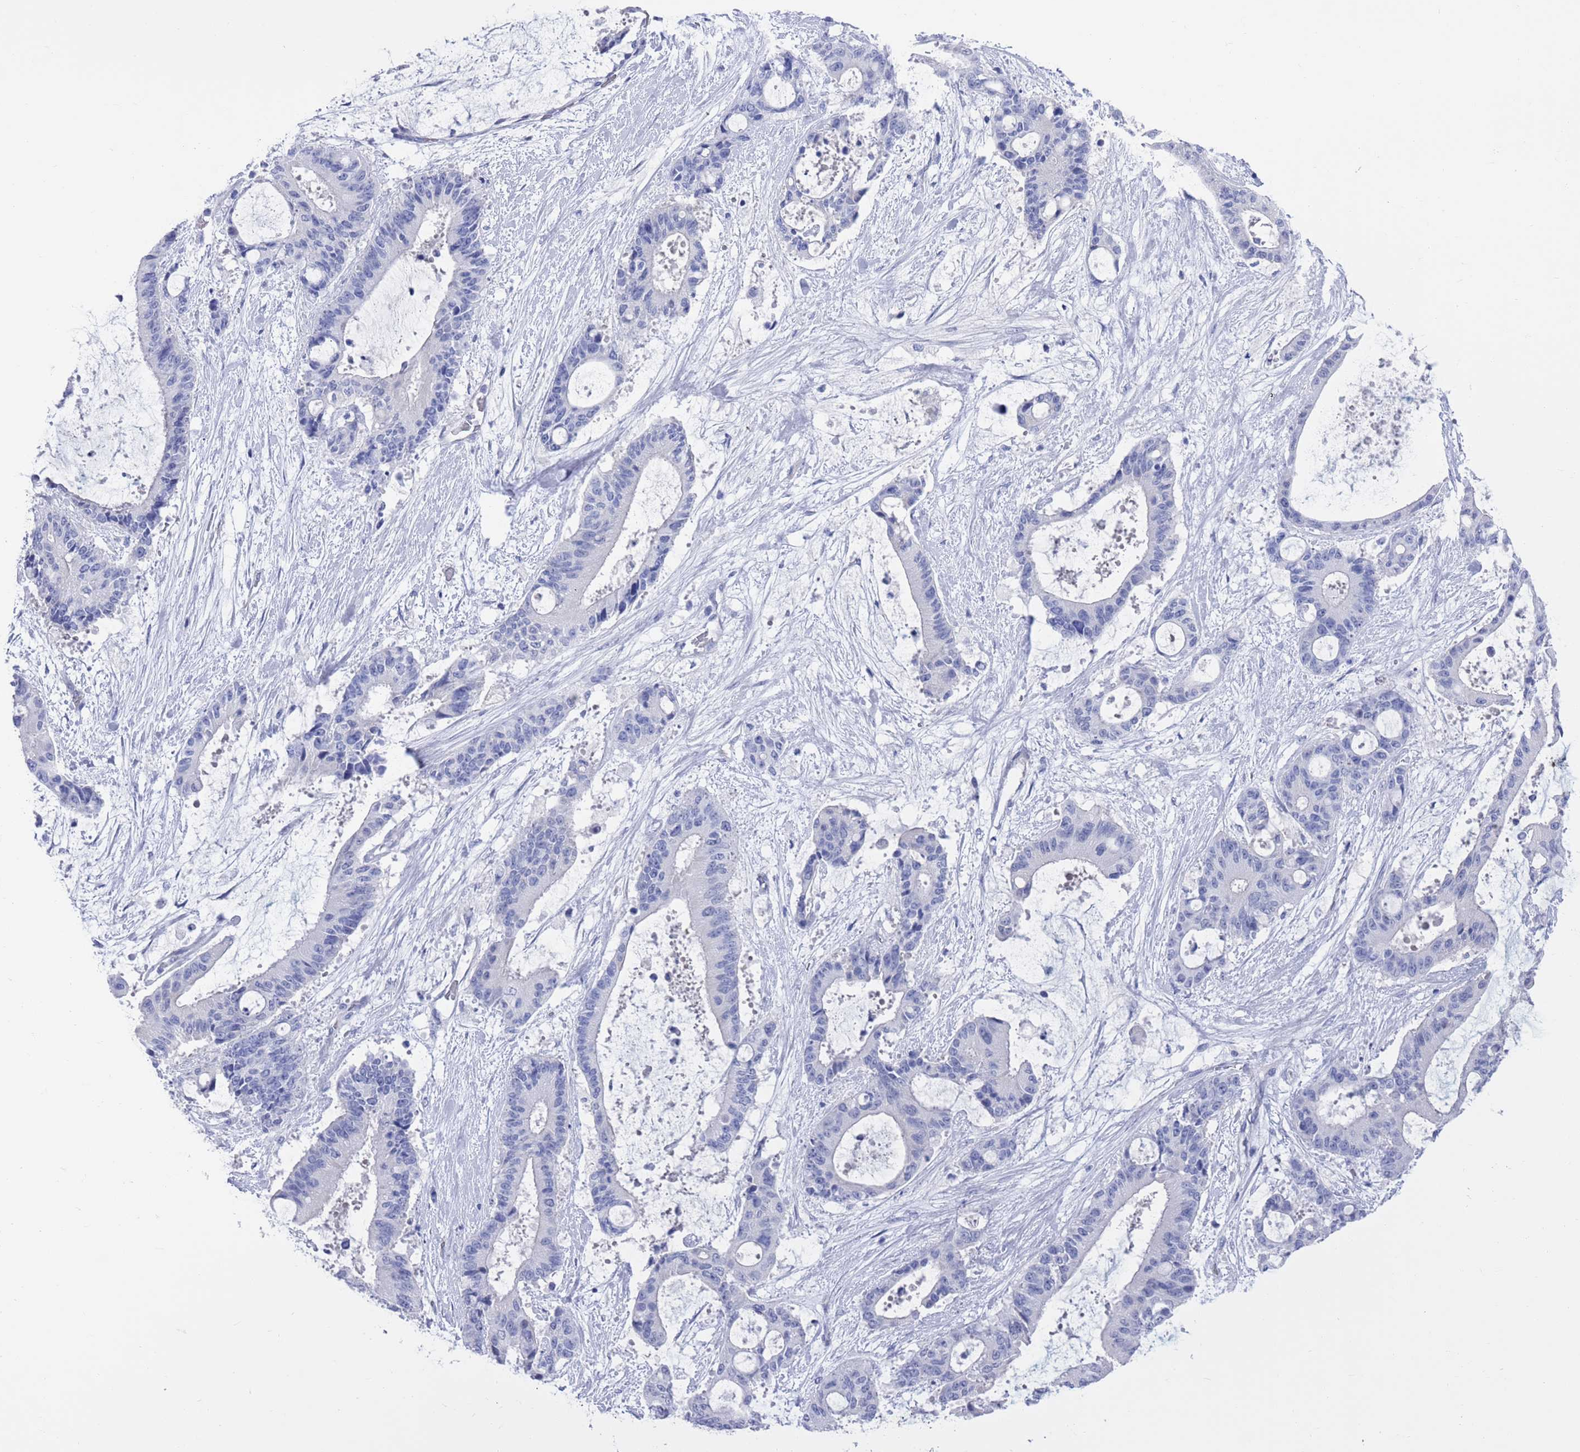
{"staining": {"intensity": "negative", "quantity": "none", "location": "none"}, "tissue": "liver cancer", "cell_type": "Tumor cells", "image_type": "cancer", "snomed": [{"axis": "morphology", "description": "Normal tissue, NOS"}, {"axis": "morphology", "description": "Cholangiocarcinoma"}, {"axis": "topography", "description": "Liver"}, {"axis": "topography", "description": "Peripheral nerve tissue"}], "caption": "This micrograph is of cholangiocarcinoma (liver) stained with IHC to label a protein in brown with the nuclei are counter-stained blue. There is no positivity in tumor cells.", "gene": "MTMR2", "patient": {"sex": "female", "age": 73}}